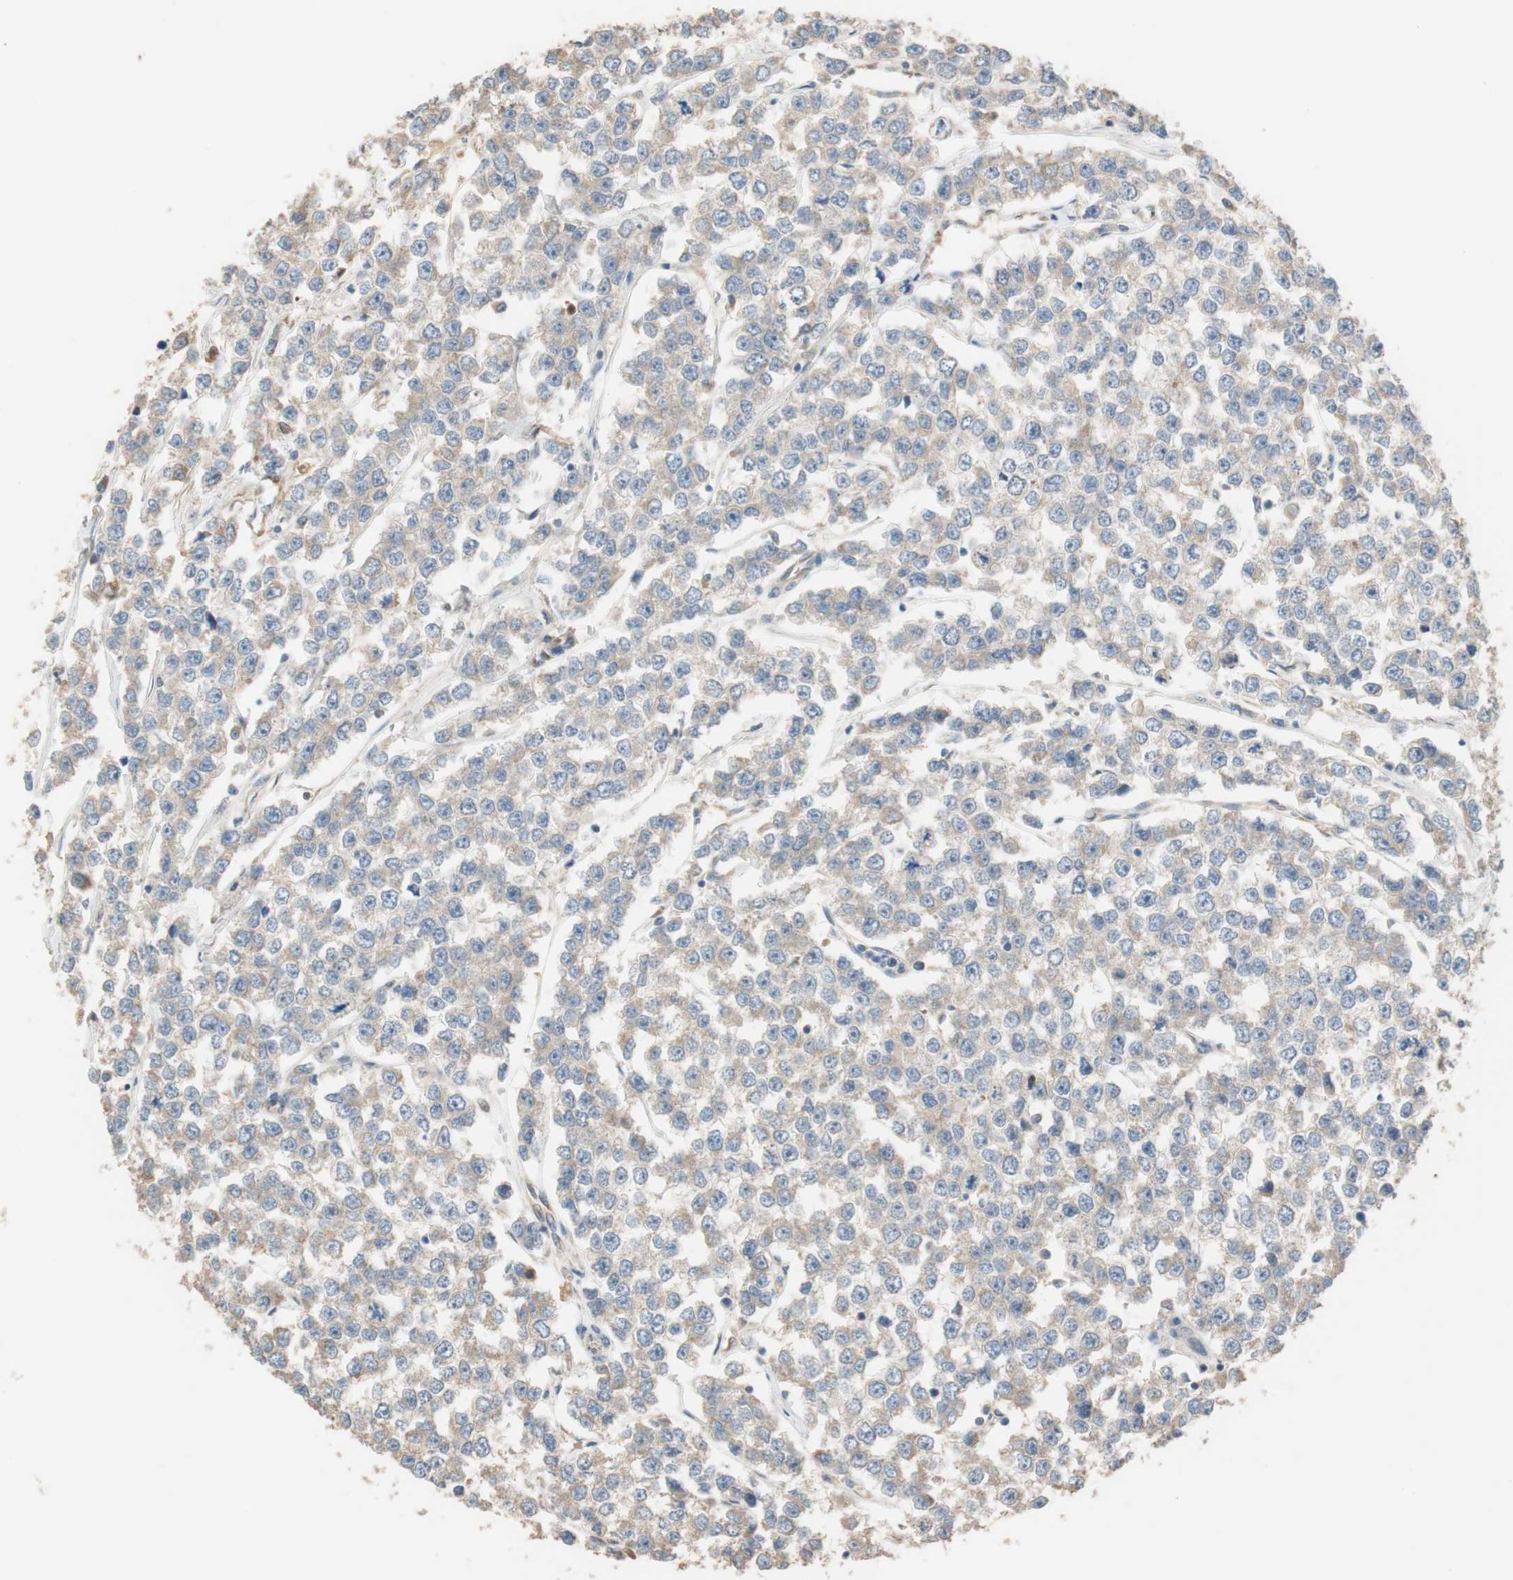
{"staining": {"intensity": "moderate", "quantity": ">75%", "location": "cytoplasmic/membranous"}, "tissue": "testis cancer", "cell_type": "Tumor cells", "image_type": "cancer", "snomed": [{"axis": "morphology", "description": "Seminoma, NOS"}, {"axis": "morphology", "description": "Carcinoma, Embryonal, NOS"}, {"axis": "topography", "description": "Testis"}], "caption": "A histopathology image of seminoma (testis) stained for a protein shows moderate cytoplasmic/membranous brown staining in tumor cells.", "gene": "ALDH1A2", "patient": {"sex": "male", "age": 52}}